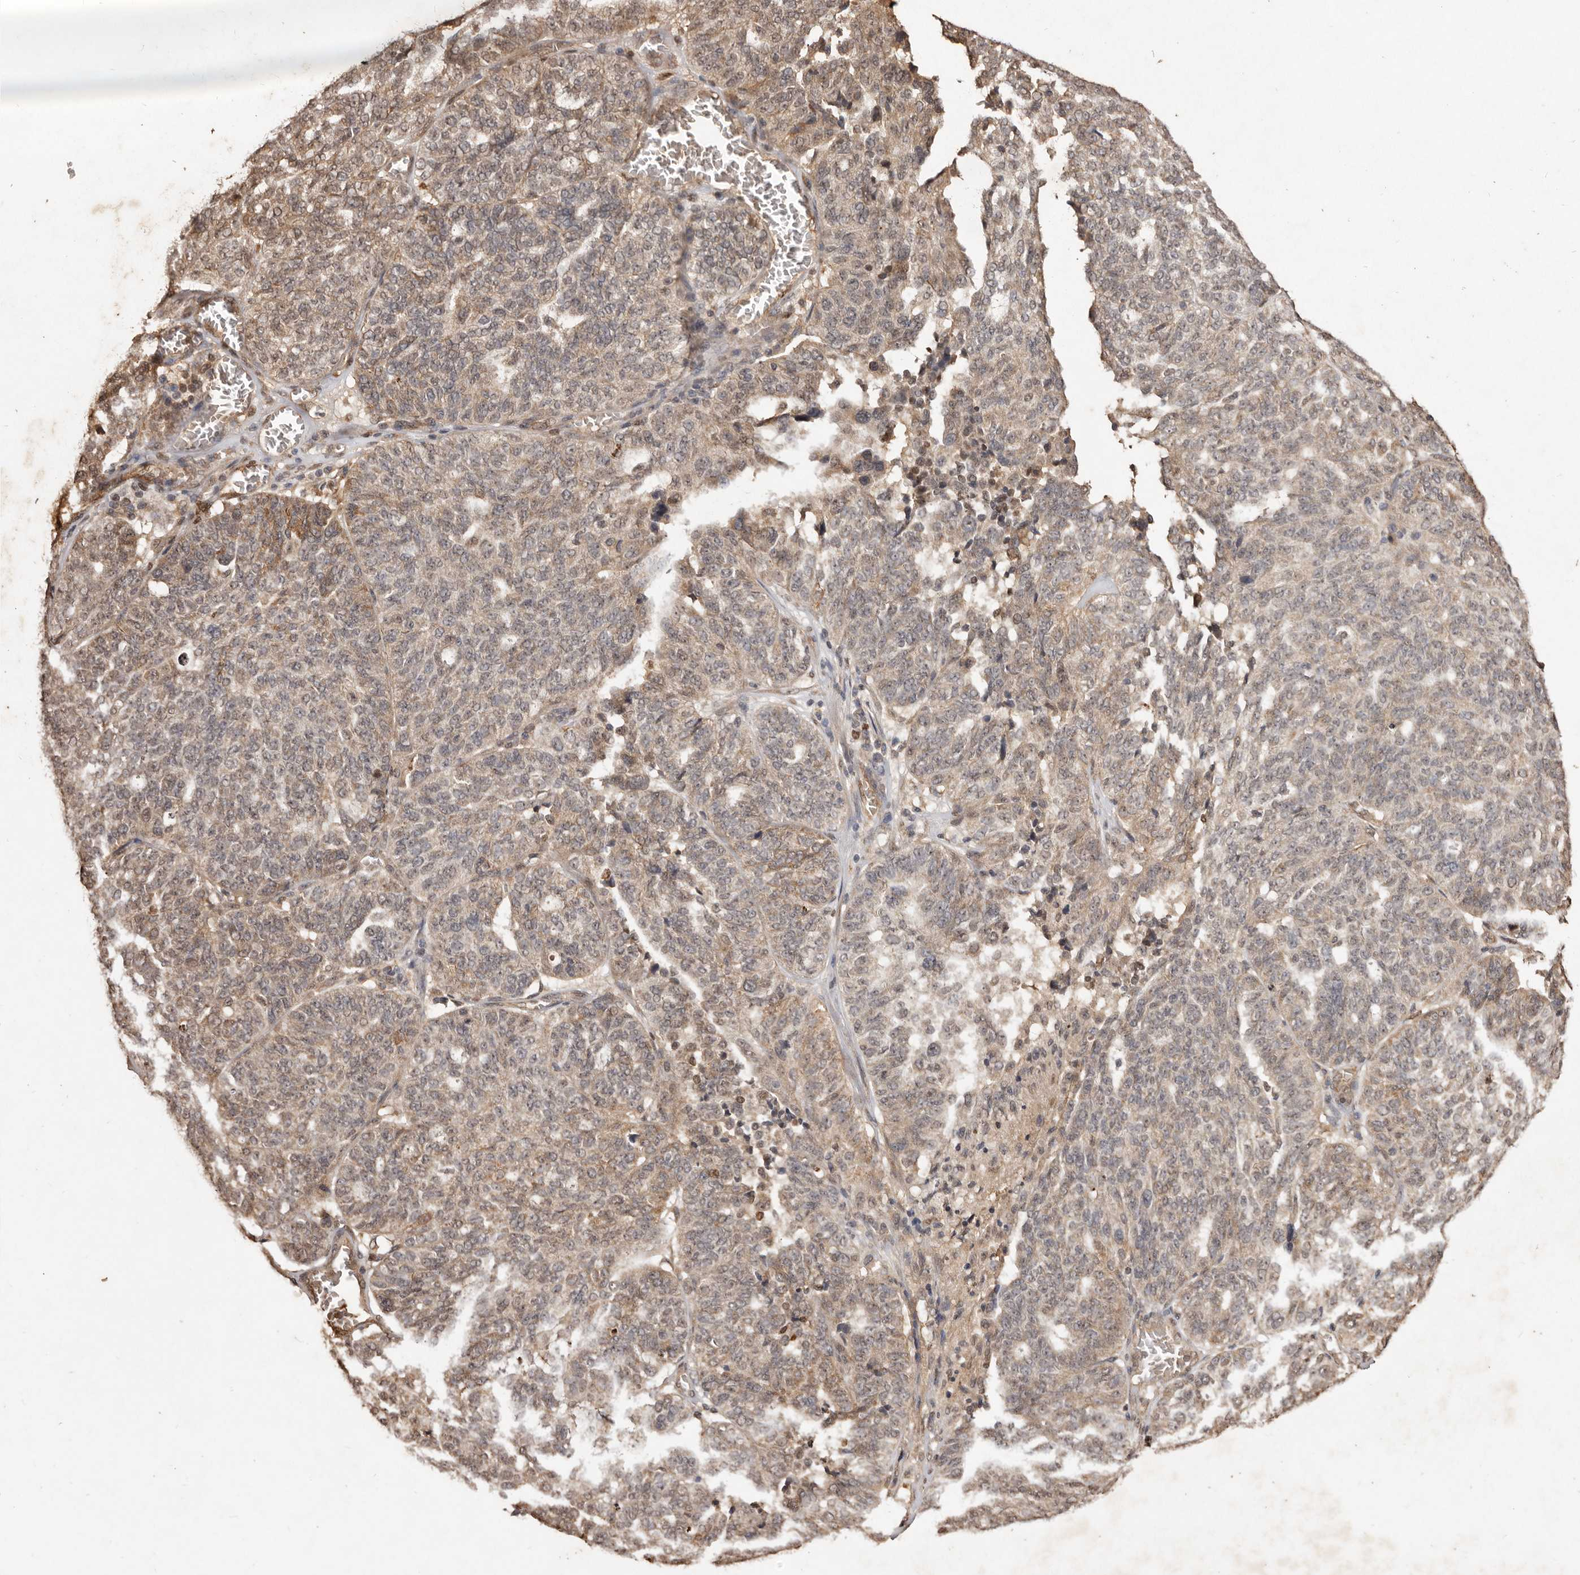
{"staining": {"intensity": "moderate", "quantity": ">75%", "location": "cytoplasmic/membranous"}, "tissue": "ovarian cancer", "cell_type": "Tumor cells", "image_type": "cancer", "snomed": [{"axis": "morphology", "description": "Cystadenocarcinoma, serous, NOS"}, {"axis": "topography", "description": "Ovary"}], "caption": "Immunohistochemical staining of serous cystadenocarcinoma (ovarian) demonstrates moderate cytoplasmic/membranous protein expression in about >75% of tumor cells. Using DAB (3,3'-diaminobenzidine) (brown) and hematoxylin (blue) stains, captured at high magnification using brightfield microscopy.", "gene": "NOTCH1", "patient": {"sex": "female", "age": 59}}